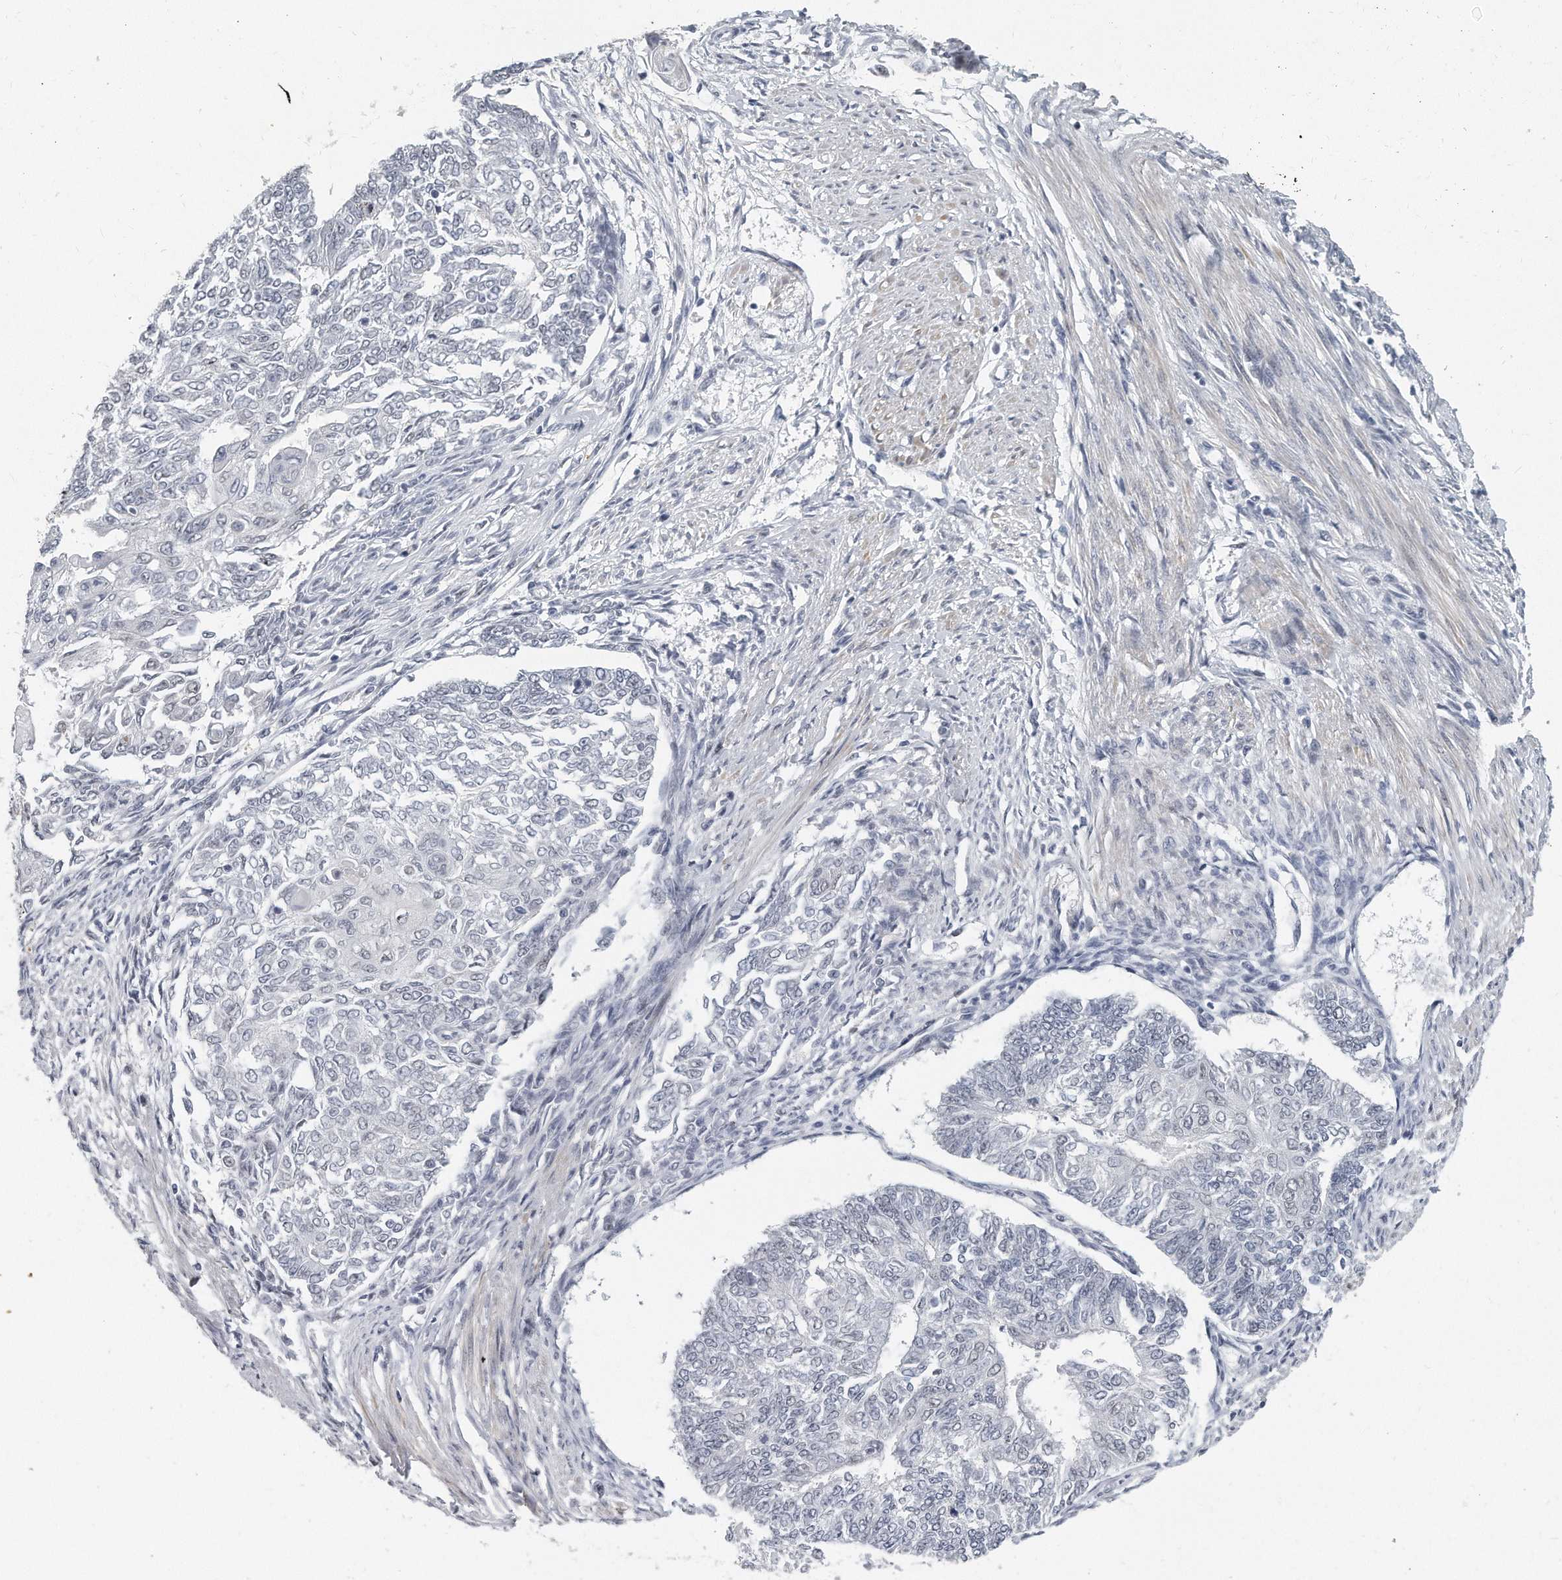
{"staining": {"intensity": "negative", "quantity": "none", "location": "none"}, "tissue": "endometrial cancer", "cell_type": "Tumor cells", "image_type": "cancer", "snomed": [{"axis": "morphology", "description": "Adenocarcinoma, NOS"}, {"axis": "topography", "description": "Endometrium"}], "caption": "Photomicrograph shows no significant protein expression in tumor cells of endometrial cancer (adenocarcinoma).", "gene": "TFCP2L1", "patient": {"sex": "female", "age": 32}}